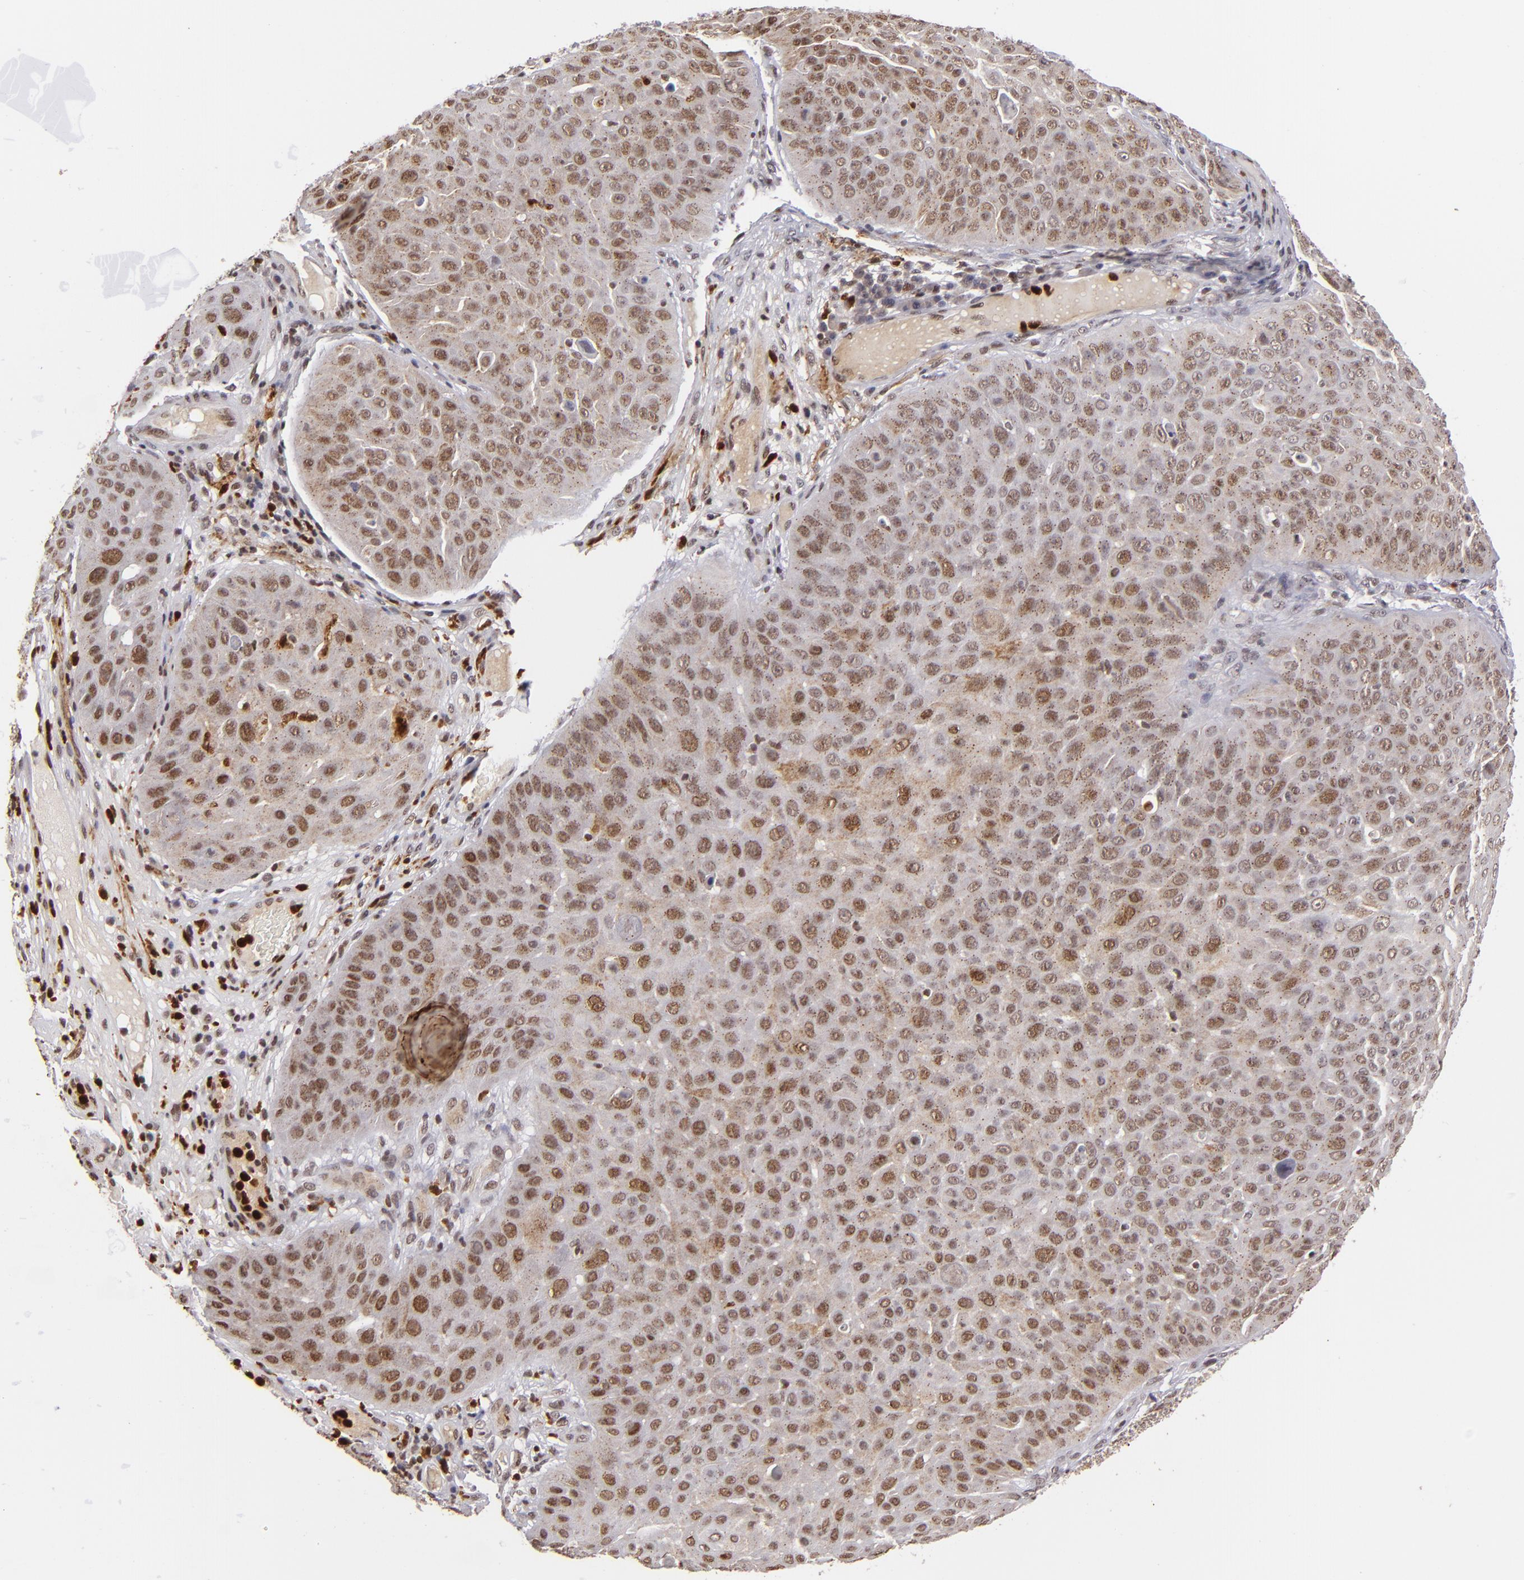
{"staining": {"intensity": "moderate", "quantity": ">75%", "location": "cytoplasmic/membranous,nuclear"}, "tissue": "skin cancer", "cell_type": "Tumor cells", "image_type": "cancer", "snomed": [{"axis": "morphology", "description": "Squamous cell carcinoma, NOS"}, {"axis": "topography", "description": "Skin"}], "caption": "IHC image of human squamous cell carcinoma (skin) stained for a protein (brown), which displays medium levels of moderate cytoplasmic/membranous and nuclear positivity in approximately >75% of tumor cells.", "gene": "RXRG", "patient": {"sex": "male", "age": 82}}